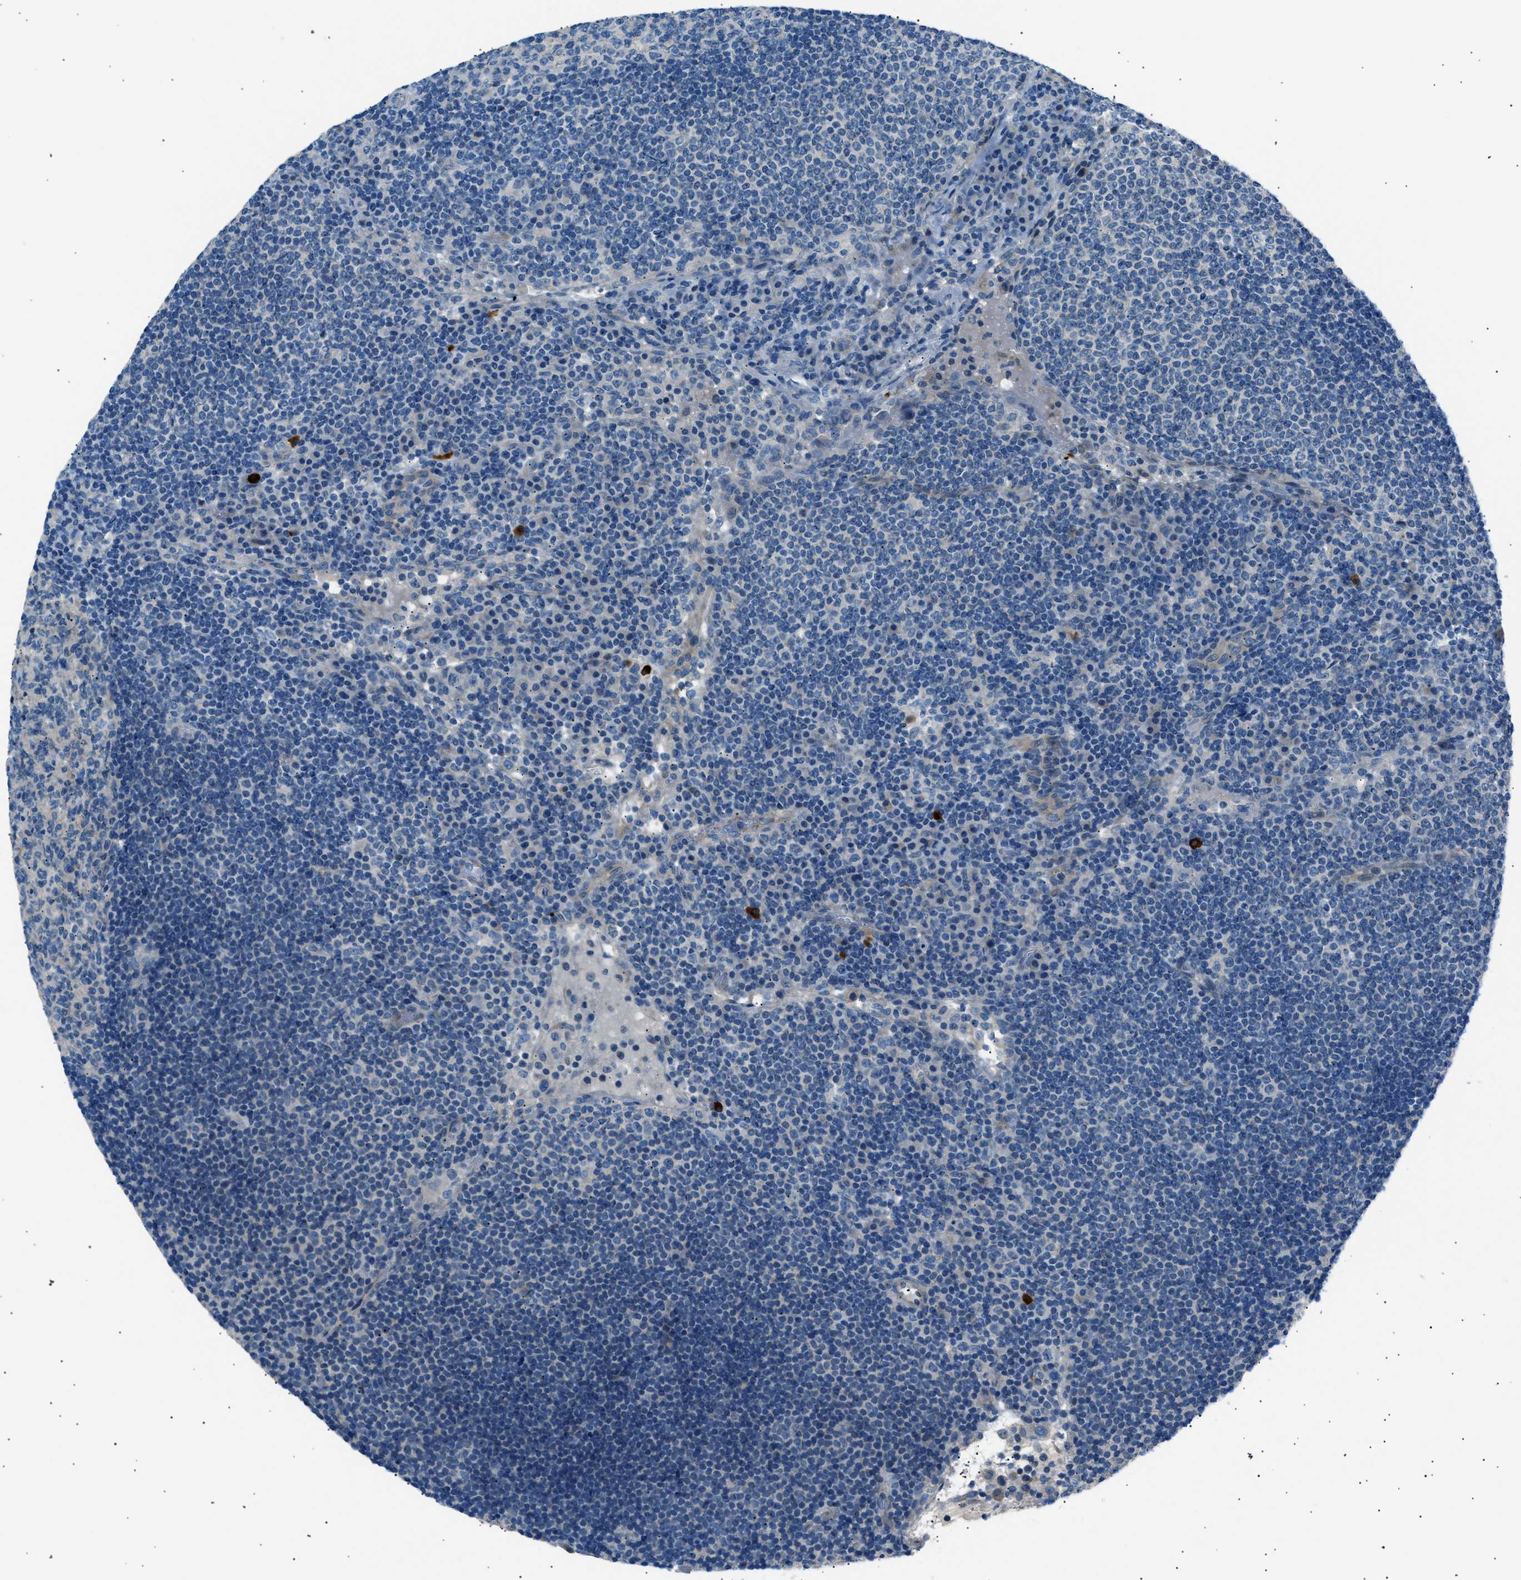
{"staining": {"intensity": "negative", "quantity": "none", "location": "none"}, "tissue": "lymph node", "cell_type": "Germinal center cells", "image_type": "normal", "snomed": [{"axis": "morphology", "description": "Normal tissue, NOS"}, {"axis": "topography", "description": "Lymph node"}], "caption": "DAB (3,3'-diaminobenzidine) immunohistochemical staining of unremarkable lymph node shows no significant positivity in germinal center cells.", "gene": "LRRC37B", "patient": {"sex": "female", "age": 53}}